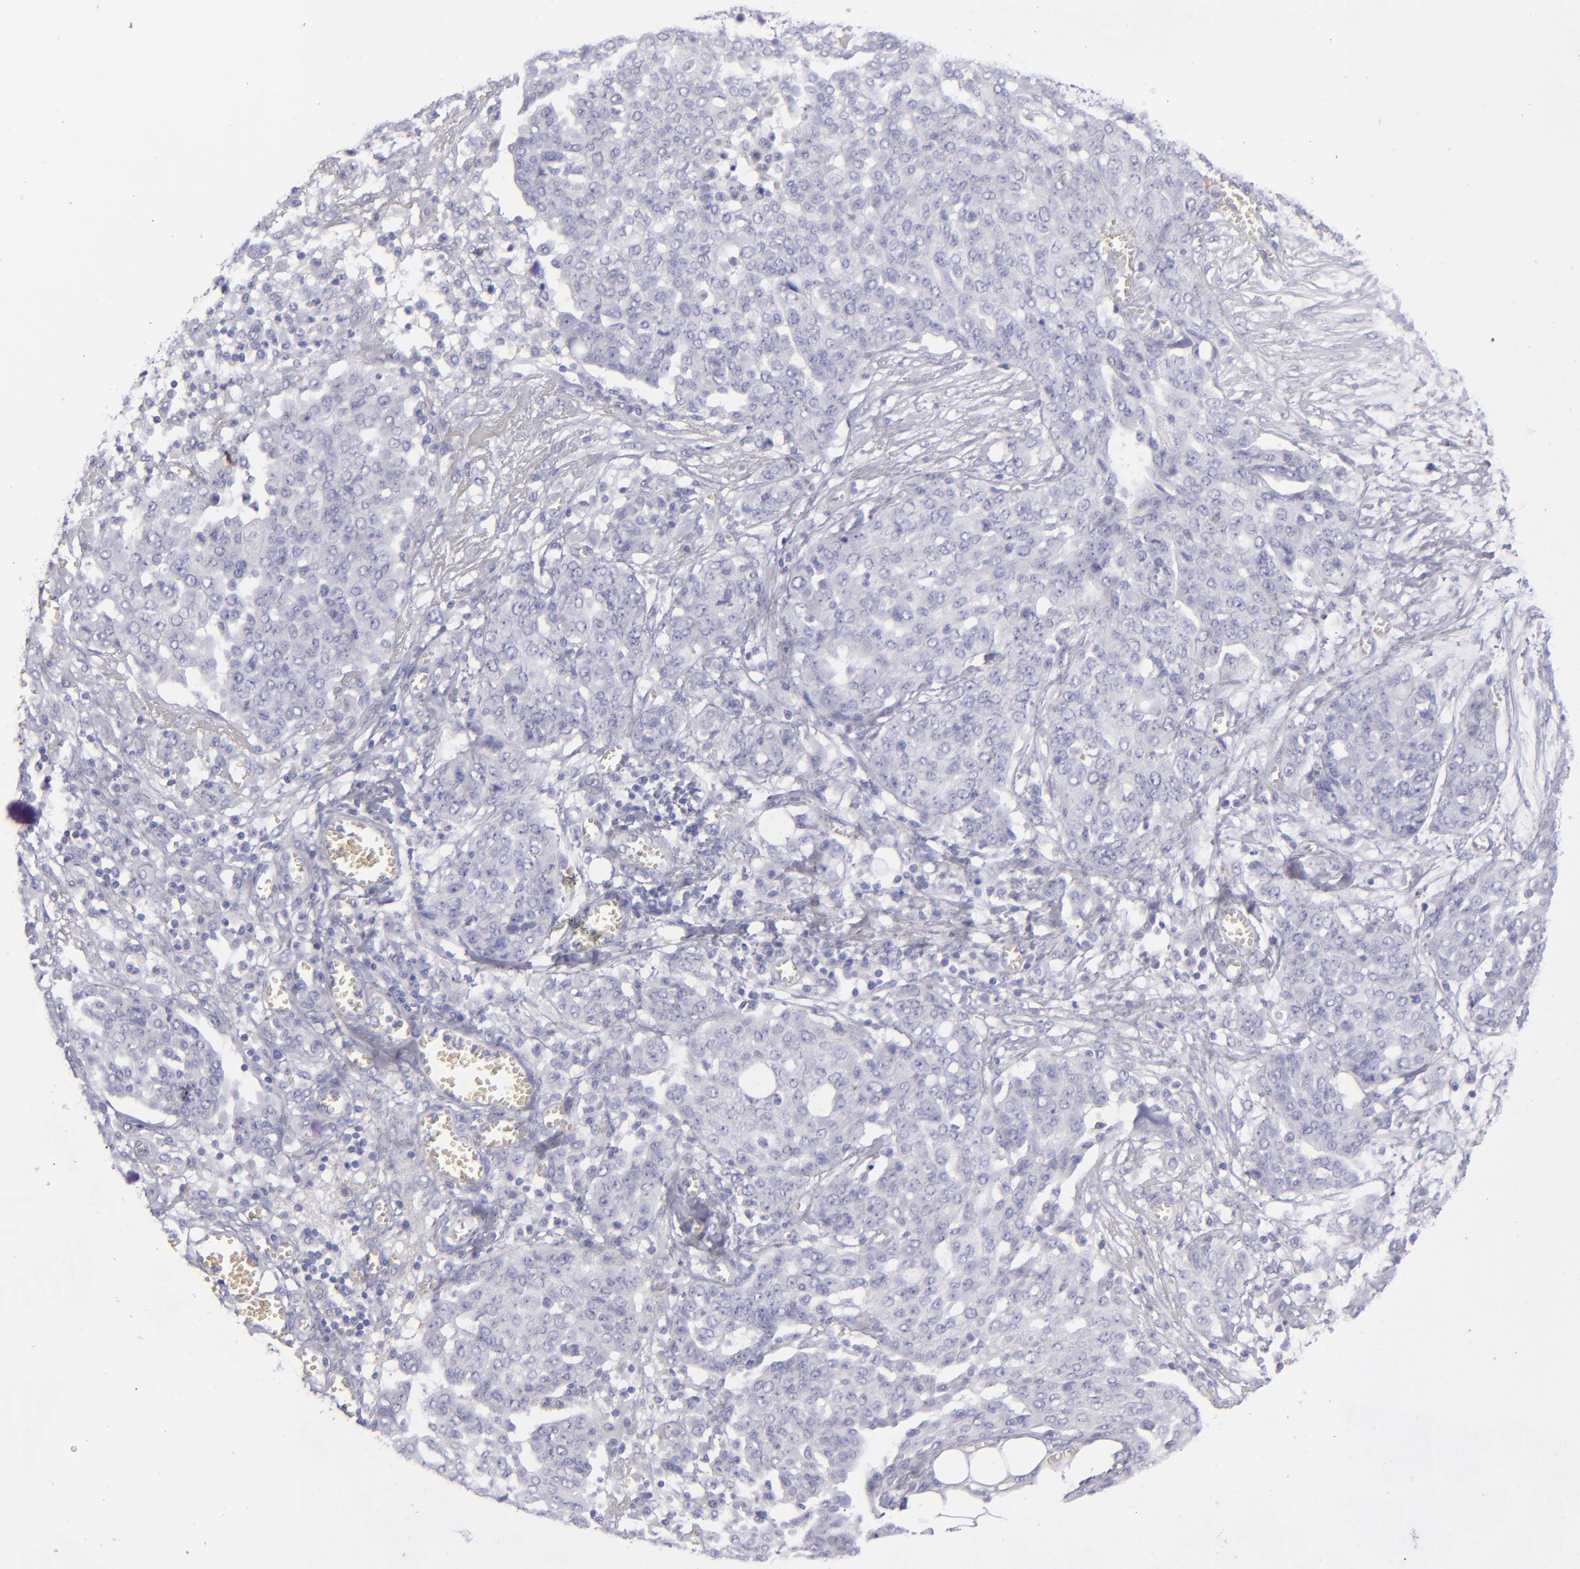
{"staining": {"intensity": "negative", "quantity": "none", "location": "none"}, "tissue": "ovarian cancer", "cell_type": "Tumor cells", "image_type": "cancer", "snomed": [{"axis": "morphology", "description": "Cystadenocarcinoma, serous, NOS"}, {"axis": "topography", "description": "Soft tissue"}, {"axis": "topography", "description": "Ovary"}], "caption": "This is an immunohistochemistry histopathology image of ovarian serous cystadenocarcinoma. There is no positivity in tumor cells.", "gene": "CD22", "patient": {"sex": "female", "age": 57}}